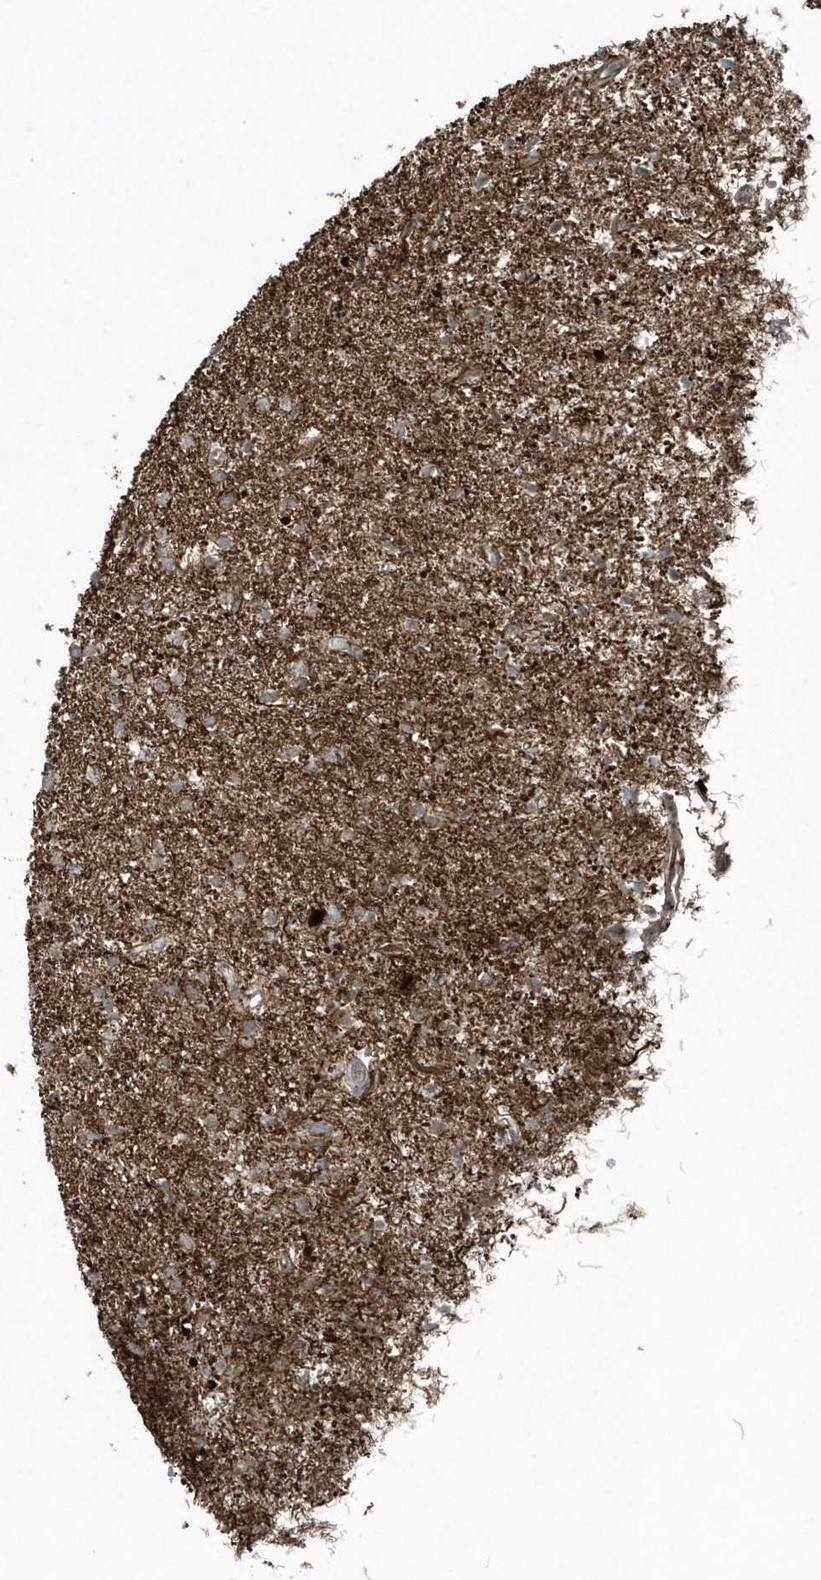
{"staining": {"intensity": "moderate", "quantity": "25%-75%", "location": "cytoplasmic/membranous"}, "tissue": "glioma", "cell_type": "Tumor cells", "image_type": "cancer", "snomed": [{"axis": "morphology", "description": "Glioma, malignant, High grade"}, {"axis": "topography", "description": "Brain"}], "caption": "This is an image of IHC staining of malignant glioma (high-grade), which shows moderate positivity in the cytoplasmic/membranous of tumor cells.", "gene": "GCC2", "patient": {"sex": "female", "age": 59}}